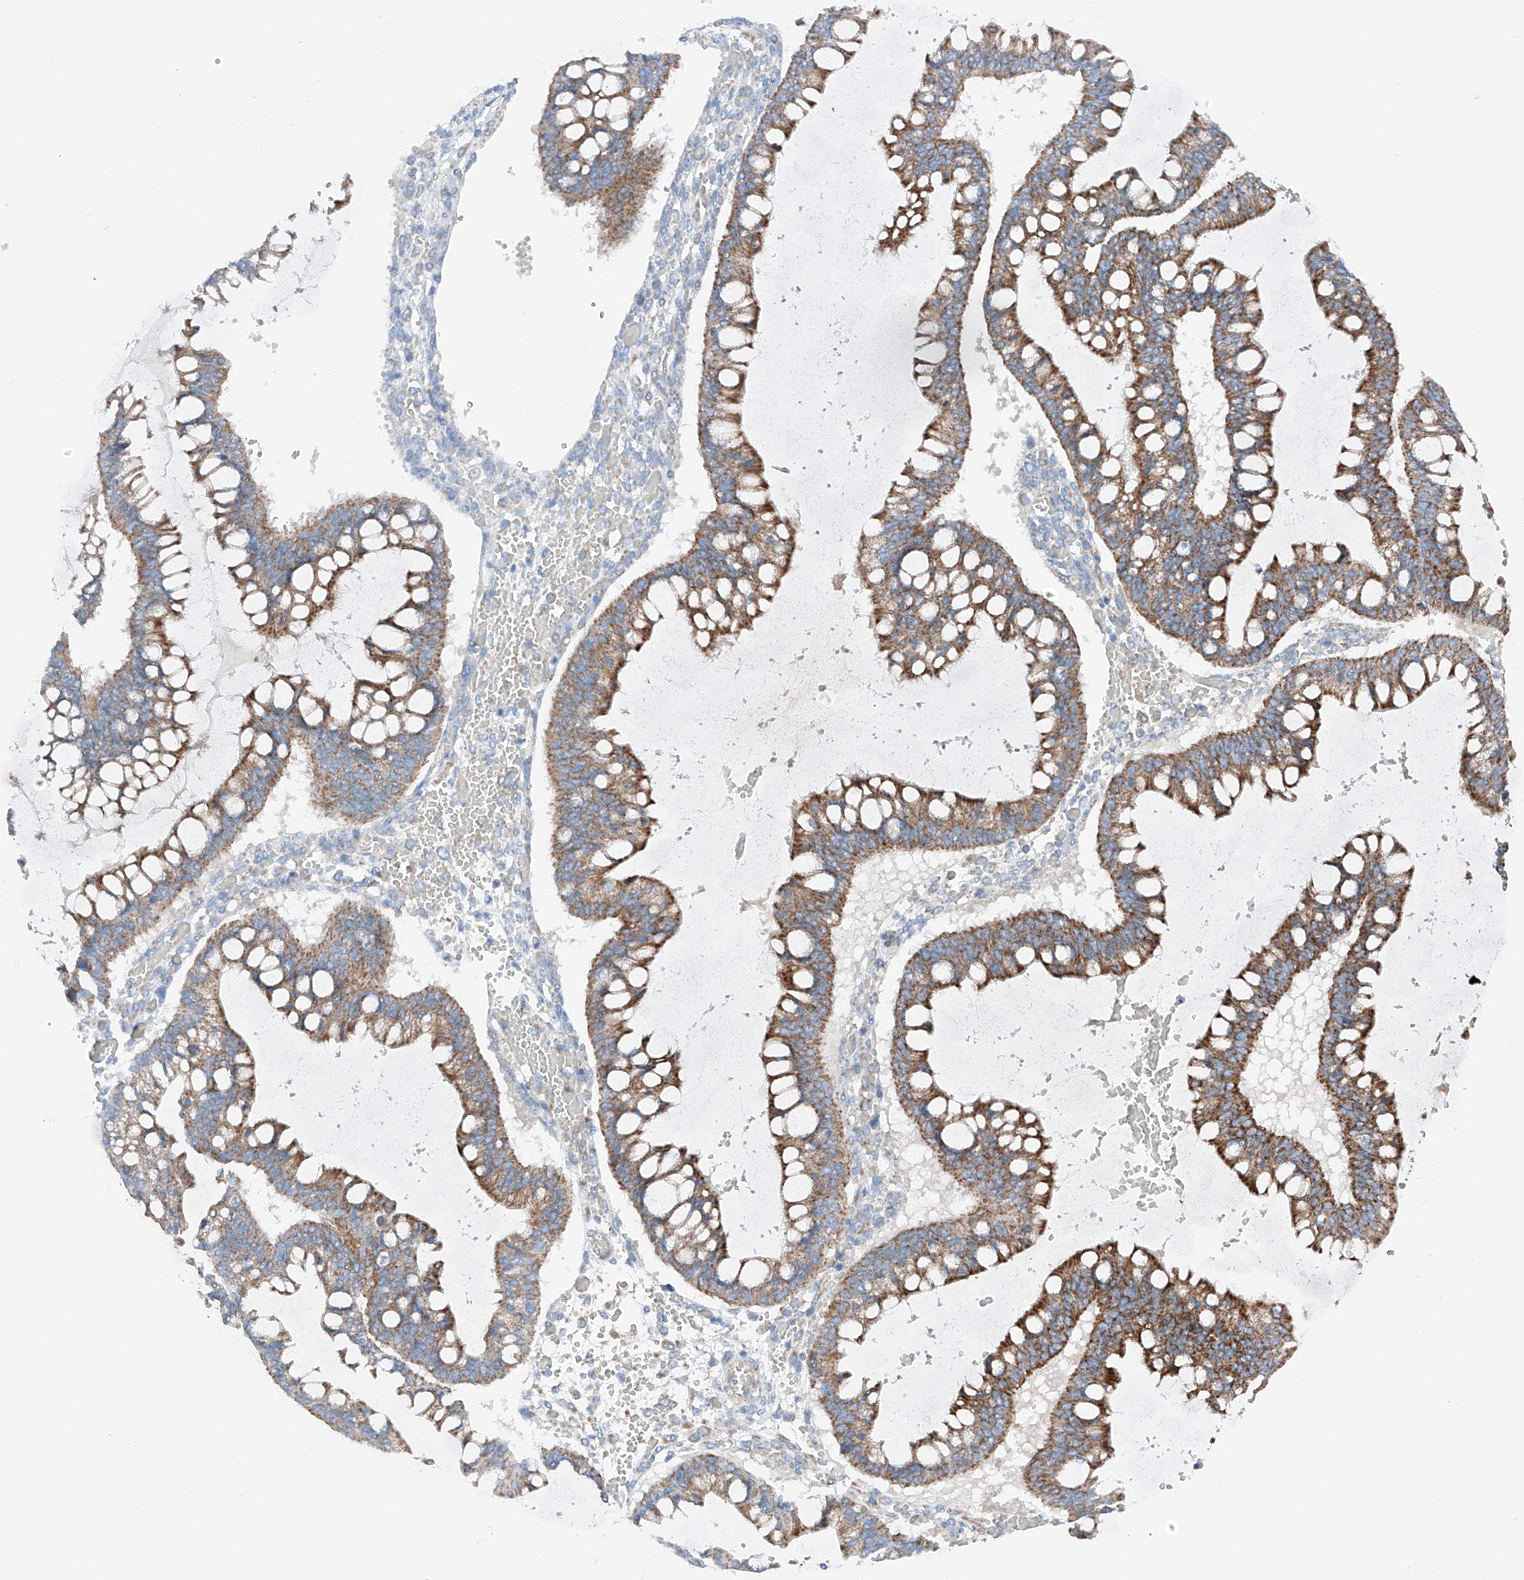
{"staining": {"intensity": "moderate", "quantity": ">75%", "location": "cytoplasmic/membranous"}, "tissue": "ovarian cancer", "cell_type": "Tumor cells", "image_type": "cancer", "snomed": [{"axis": "morphology", "description": "Cystadenocarcinoma, mucinous, NOS"}, {"axis": "topography", "description": "Ovary"}], "caption": "Ovarian cancer (mucinous cystadenocarcinoma) stained with a brown dye displays moderate cytoplasmic/membranous positive positivity in approximately >75% of tumor cells.", "gene": "MRAP", "patient": {"sex": "female", "age": 73}}